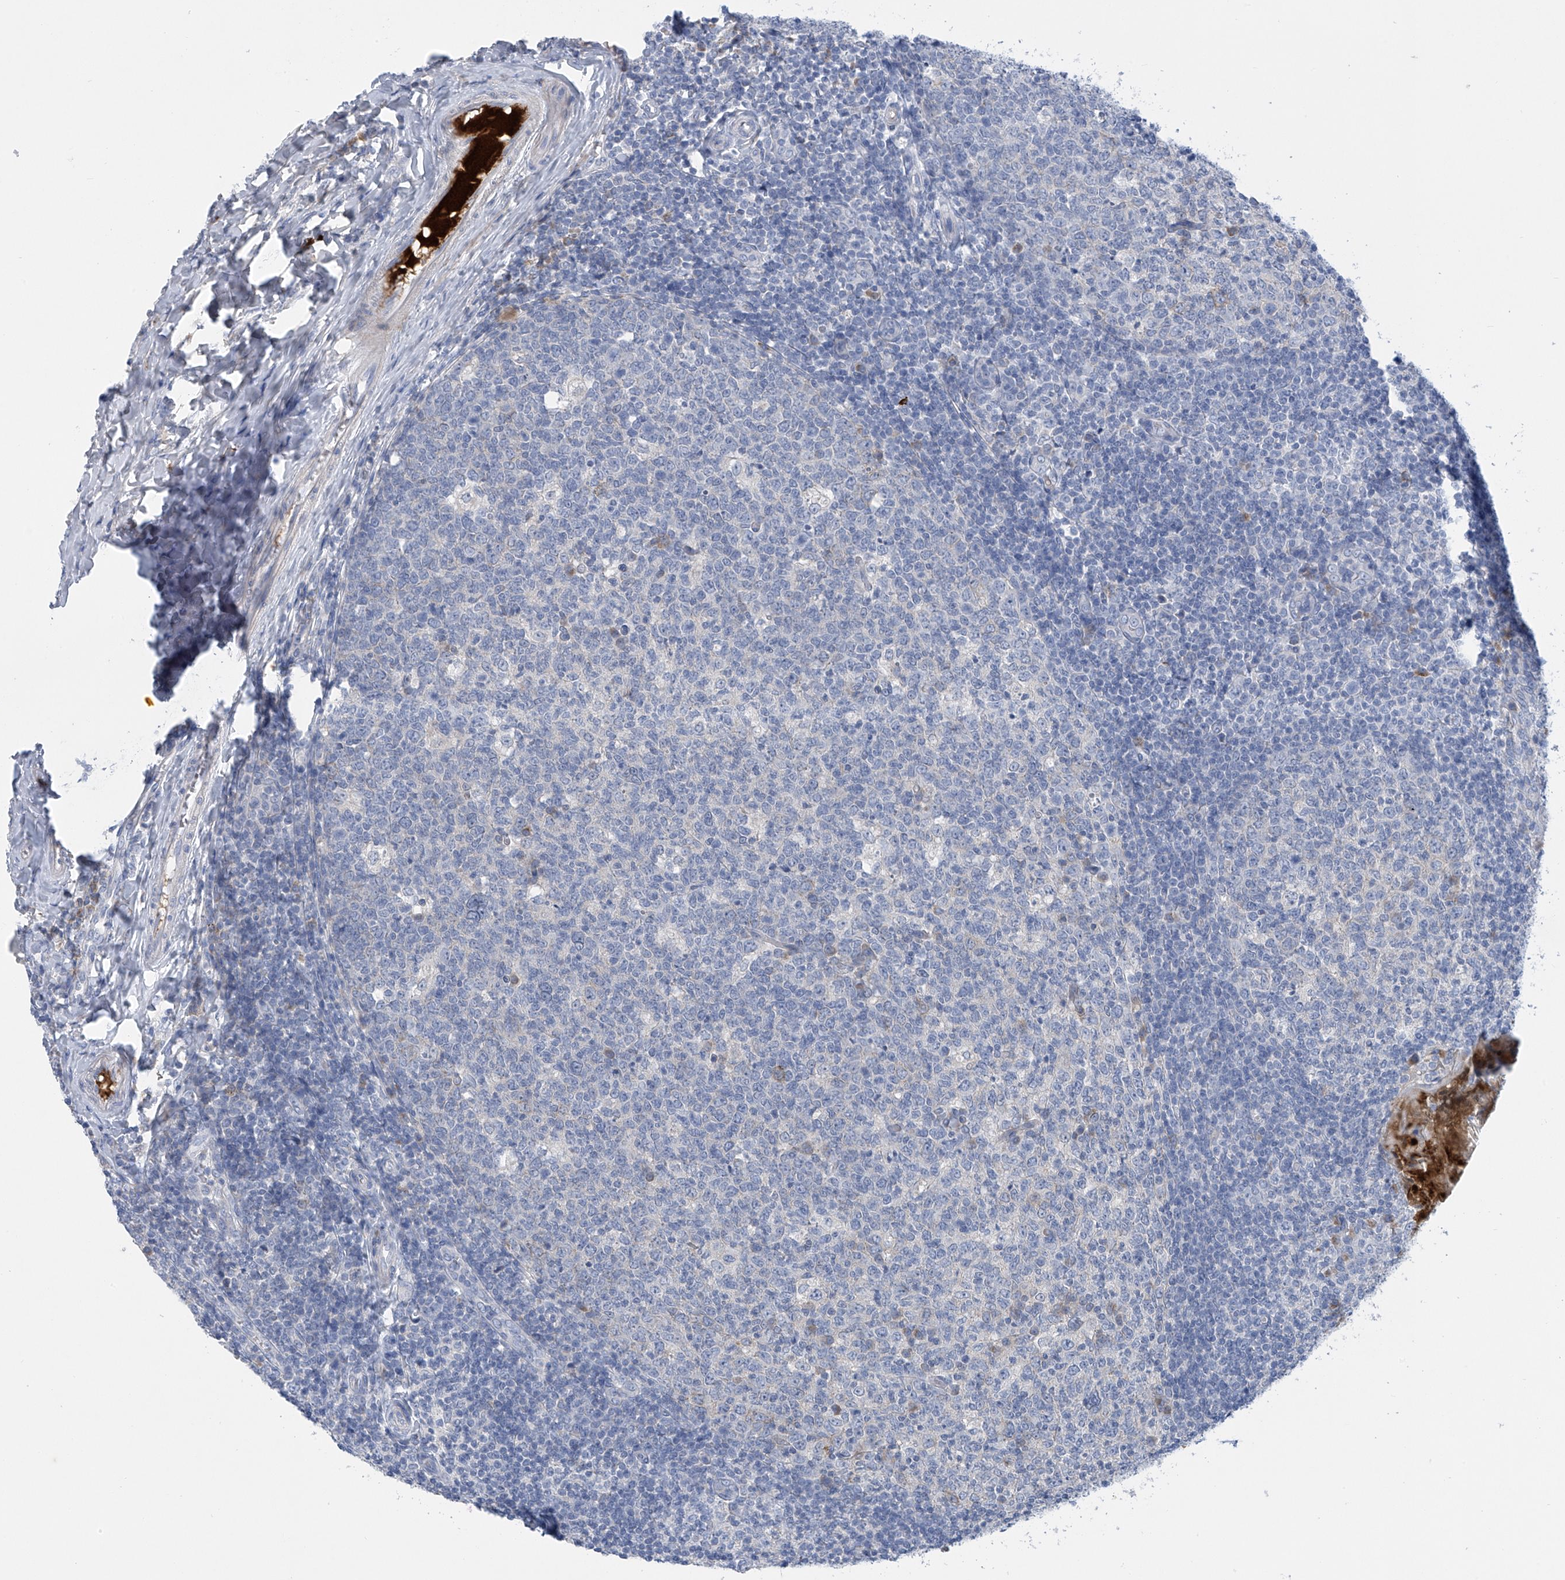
{"staining": {"intensity": "negative", "quantity": "none", "location": "none"}, "tissue": "tonsil", "cell_type": "Germinal center cells", "image_type": "normal", "snomed": [{"axis": "morphology", "description": "Normal tissue, NOS"}, {"axis": "topography", "description": "Tonsil"}], "caption": "This is a photomicrograph of IHC staining of normal tonsil, which shows no positivity in germinal center cells. Nuclei are stained in blue.", "gene": "SLCO4A1", "patient": {"sex": "female", "age": 19}}